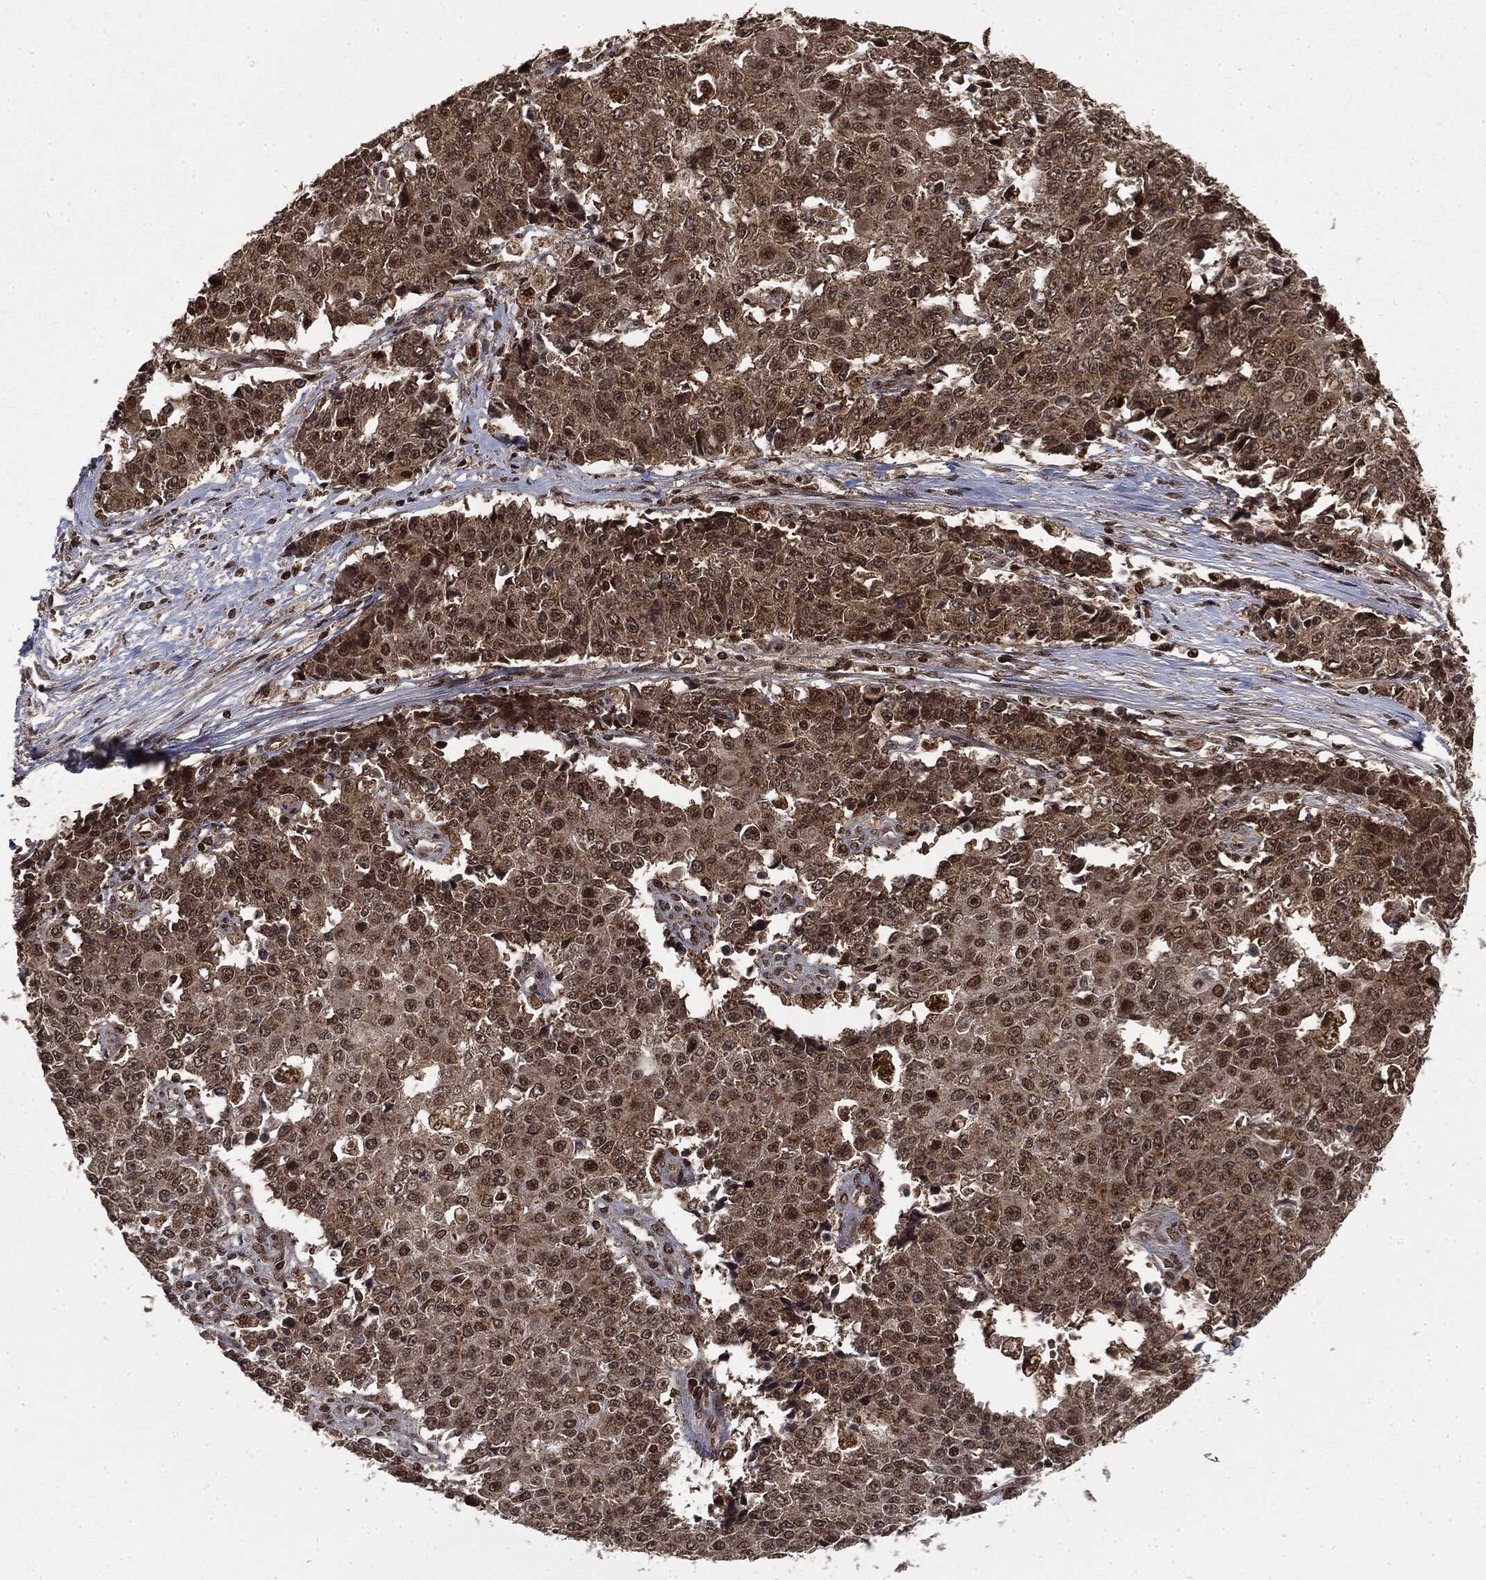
{"staining": {"intensity": "moderate", "quantity": "<25%", "location": "cytoplasmic/membranous,nuclear"}, "tissue": "ovarian cancer", "cell_type": "Tumor cells", "image_type": "cancer", "snomed": [{"axis": "morphology", "description": "Carcinoma, endometroid"}, {"axis": "topography", "description": "Ovary"}], "caption": "This photomicrograph exhibits IHC staining of ovarian cancer (endometroid carcinoma), with low moderate cytoplasmic/membranous and nuclear positivity in about <25% of tumor cells.", "gene": "CTDP1", "patient": {"sex": "female", "age": 42}}